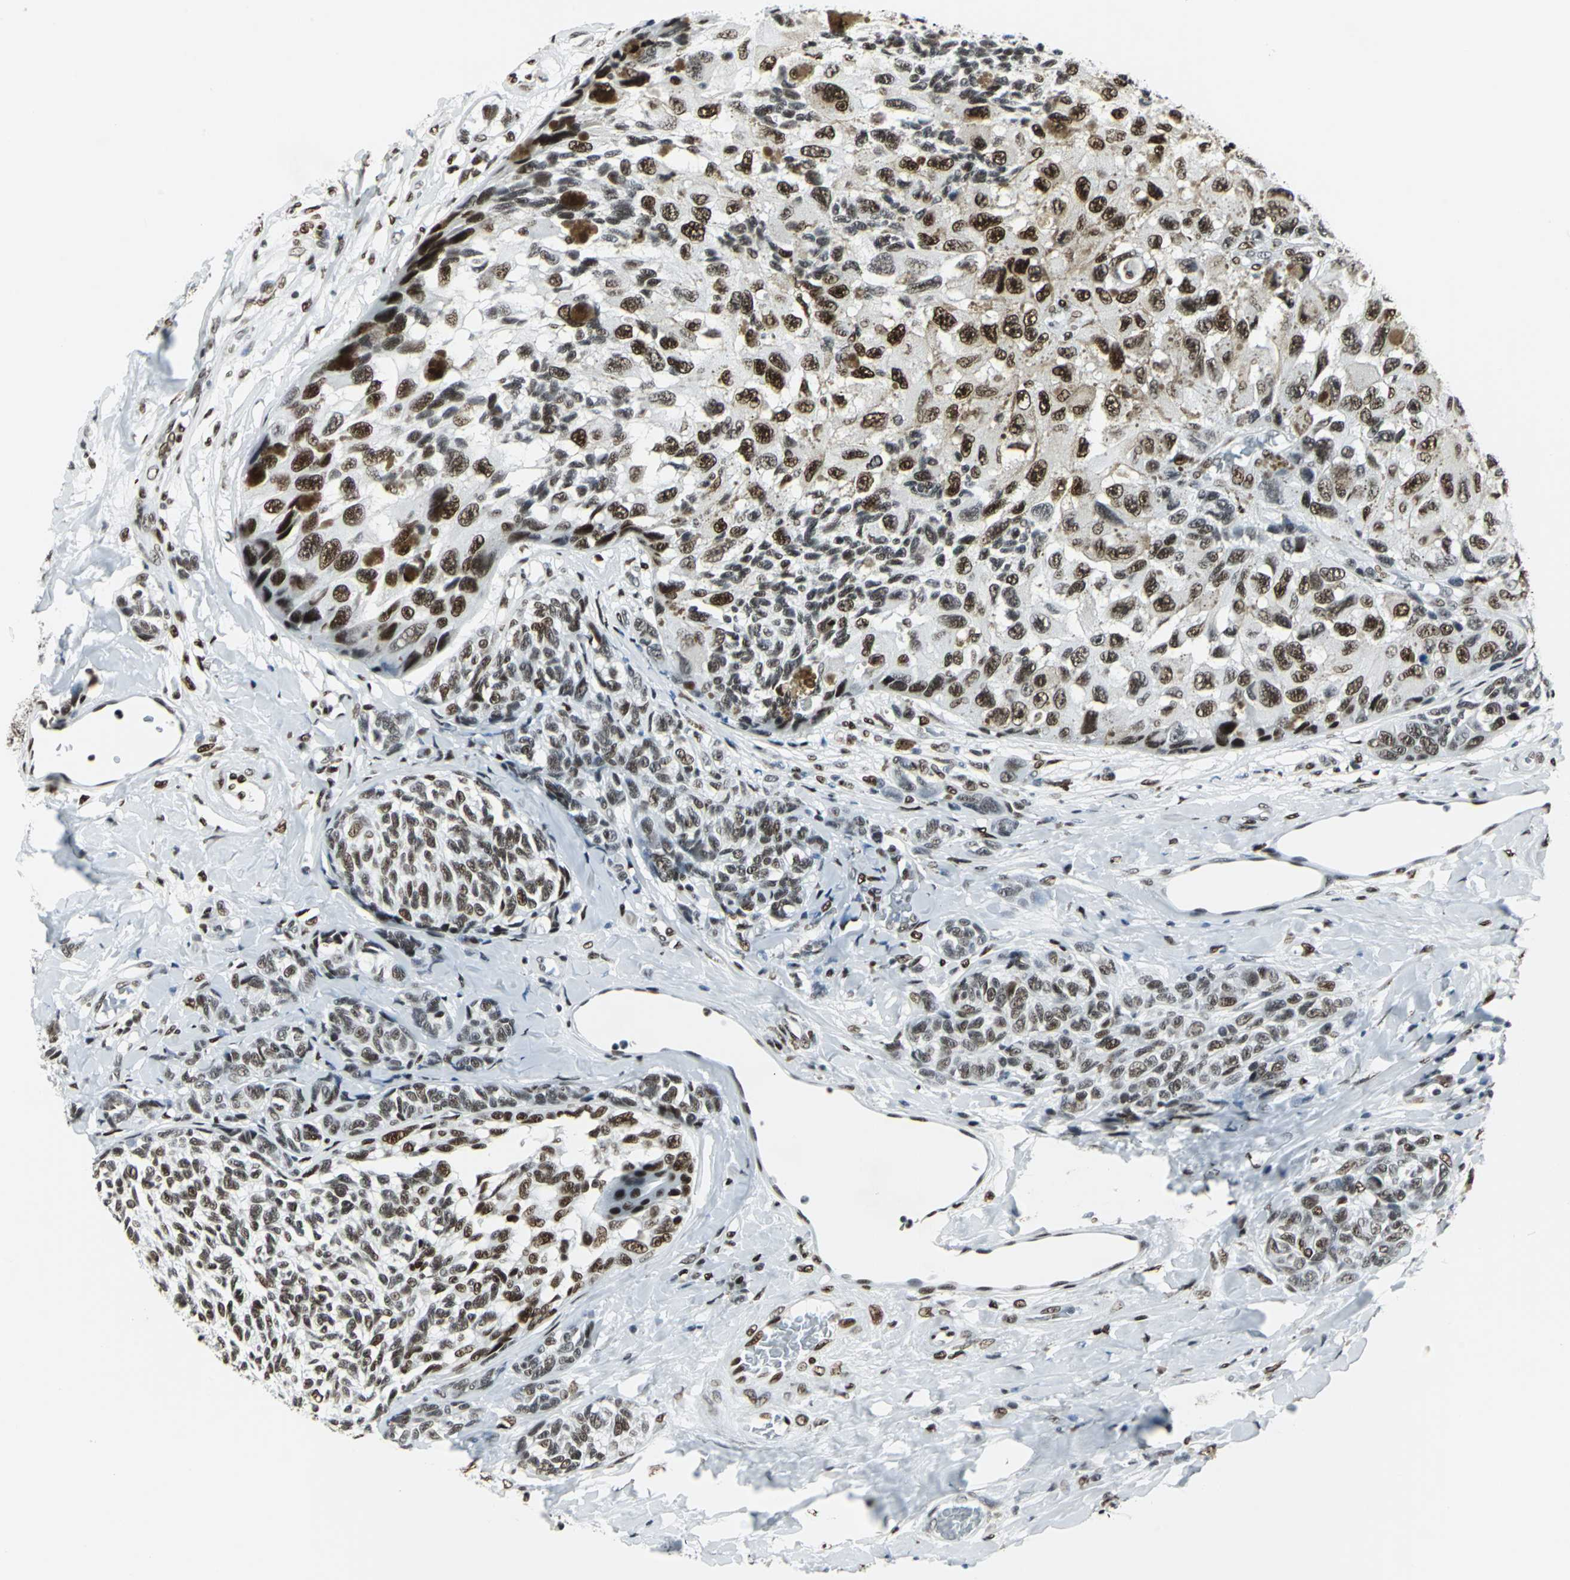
{"staining": {"intensity": "strong", "quantity": ">75%", "location": "nuclear"}, "tissue": "melanoma", "cell_type": "Tumor cells", "image_type": "cancer", "snomed": [{"axis": "morphology", "description": "Malignant melanoma, NOS"}, {"axis": "topography", "description": "Skin"}], "caption": "Immunohistochemistry image of malignant melanoma stained for a protein (brown), which demonstrates high levels of strong nuclear expression in about >75% of tumor cells.", "gene": "HDAC2", "patient": {"sex": "female", "age": 73}}